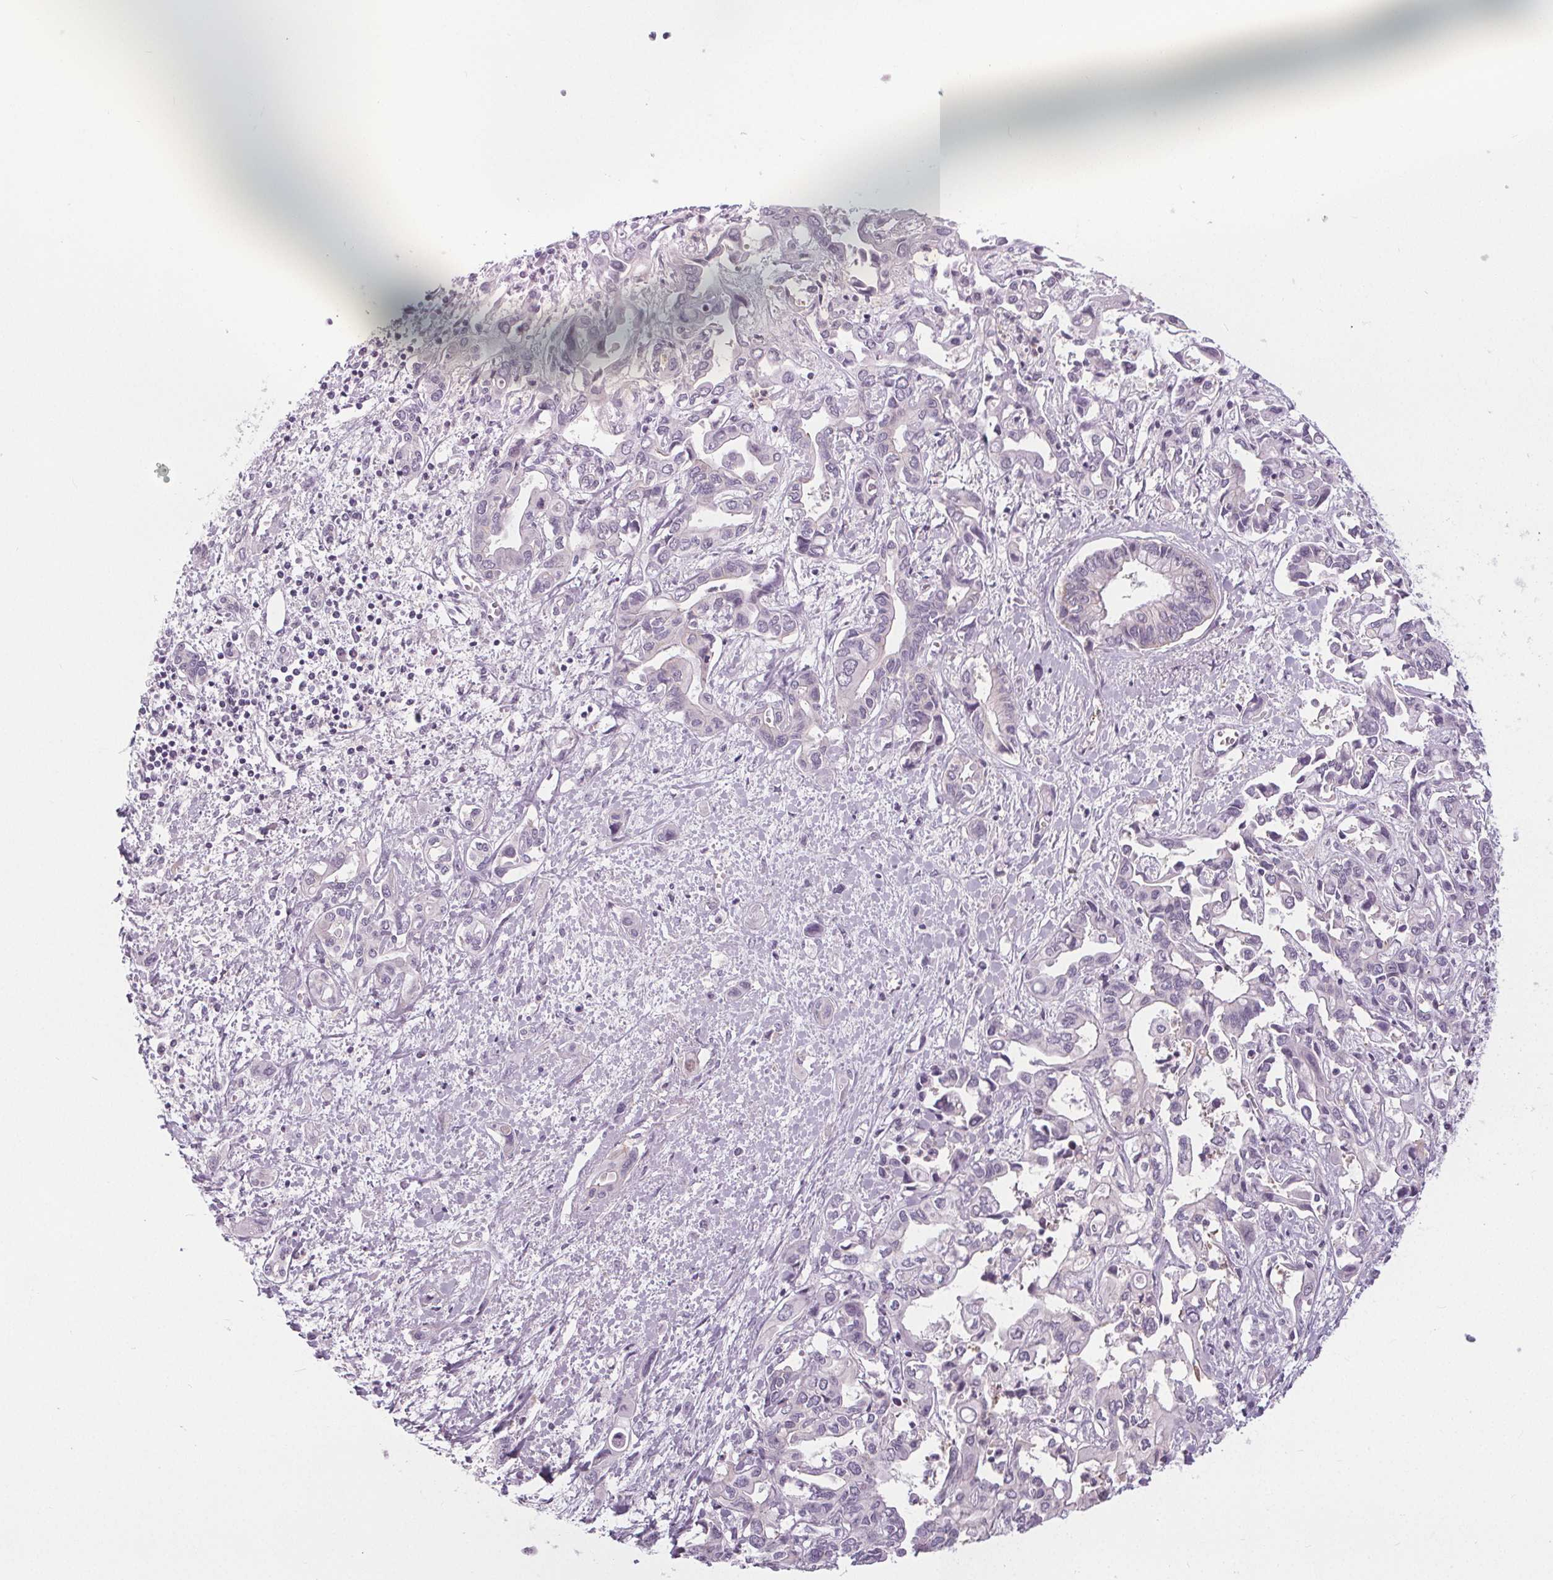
{"staining": {"intensity": "negative", "quantity": "none", "location": "none"}, "tissue": "liver cancer", "cell_type": "Tumor cells", "image_type": "cancer", "snomed": [{"axis": "morphology", "description": "Cholangiocarcinoma"}, {"axis": "topography", "description": "Liver"}], "caption": "Immunohistochemistry of liver cancer (cholangiocarcinoma) exhibits no expression in tumor cells. Nuclei are stained in blue.", "gene": "NOLC1", "patient": {"sex": "female", "age": 64}}